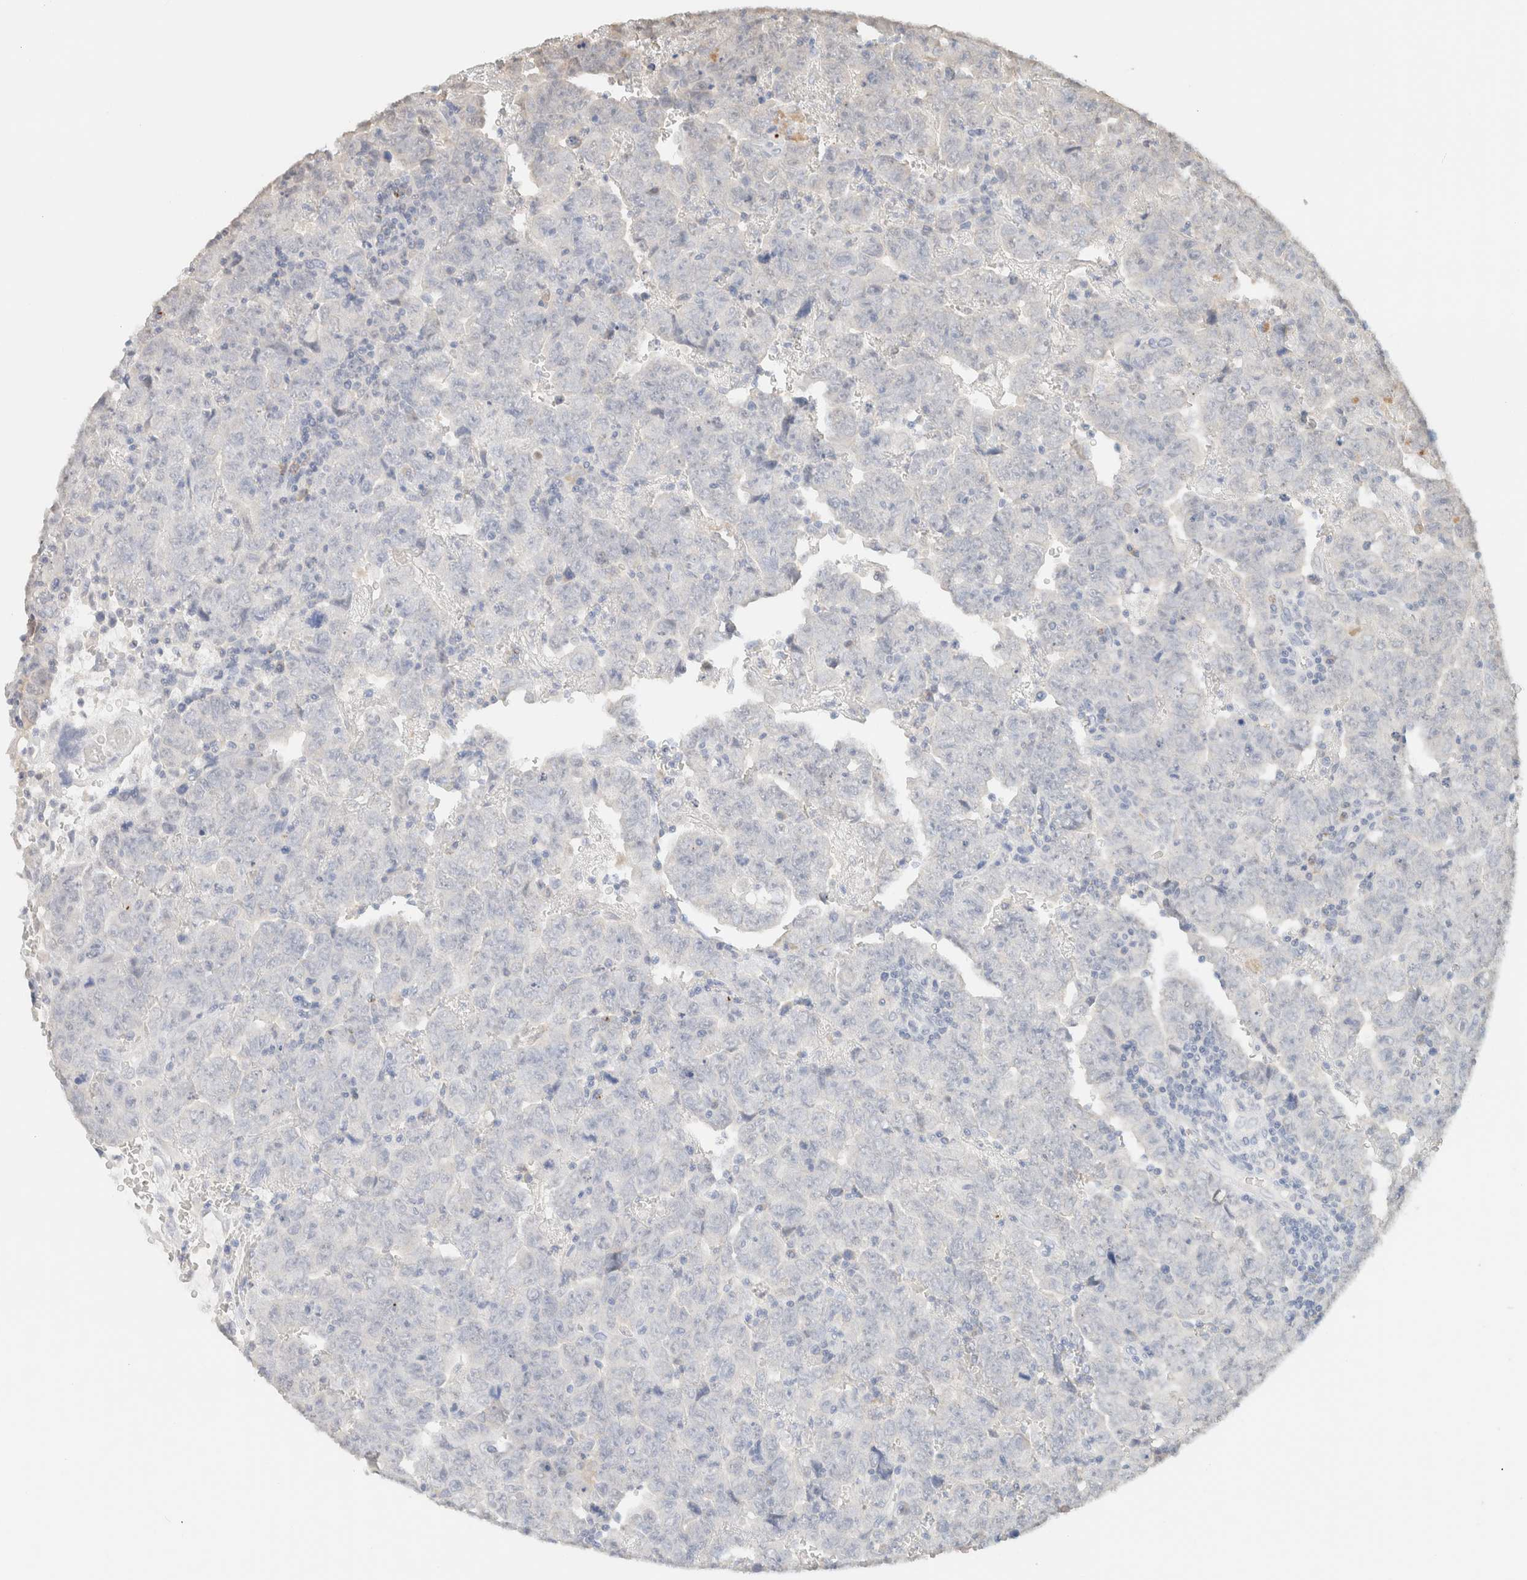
{"staining": {"intensity": "negative", "quantity": "none", "location": "none"}, "tissue": "testis cancer", "cell_type": "Tumor cells", "image_type": "cancer", "snomed": [{"axis": "morphology", "description": "Carcinoma, Embryonal, NOS"}, {"axis": "topography", "description": "Testis"}], "caption": "An IHC micrograph of testis embryonal carcinoma is shown. There is no staining in tumor cells of testis embryonal carcinoma.", "gene": "CPA1", "patient": {"sex": "male", "age": 28}}